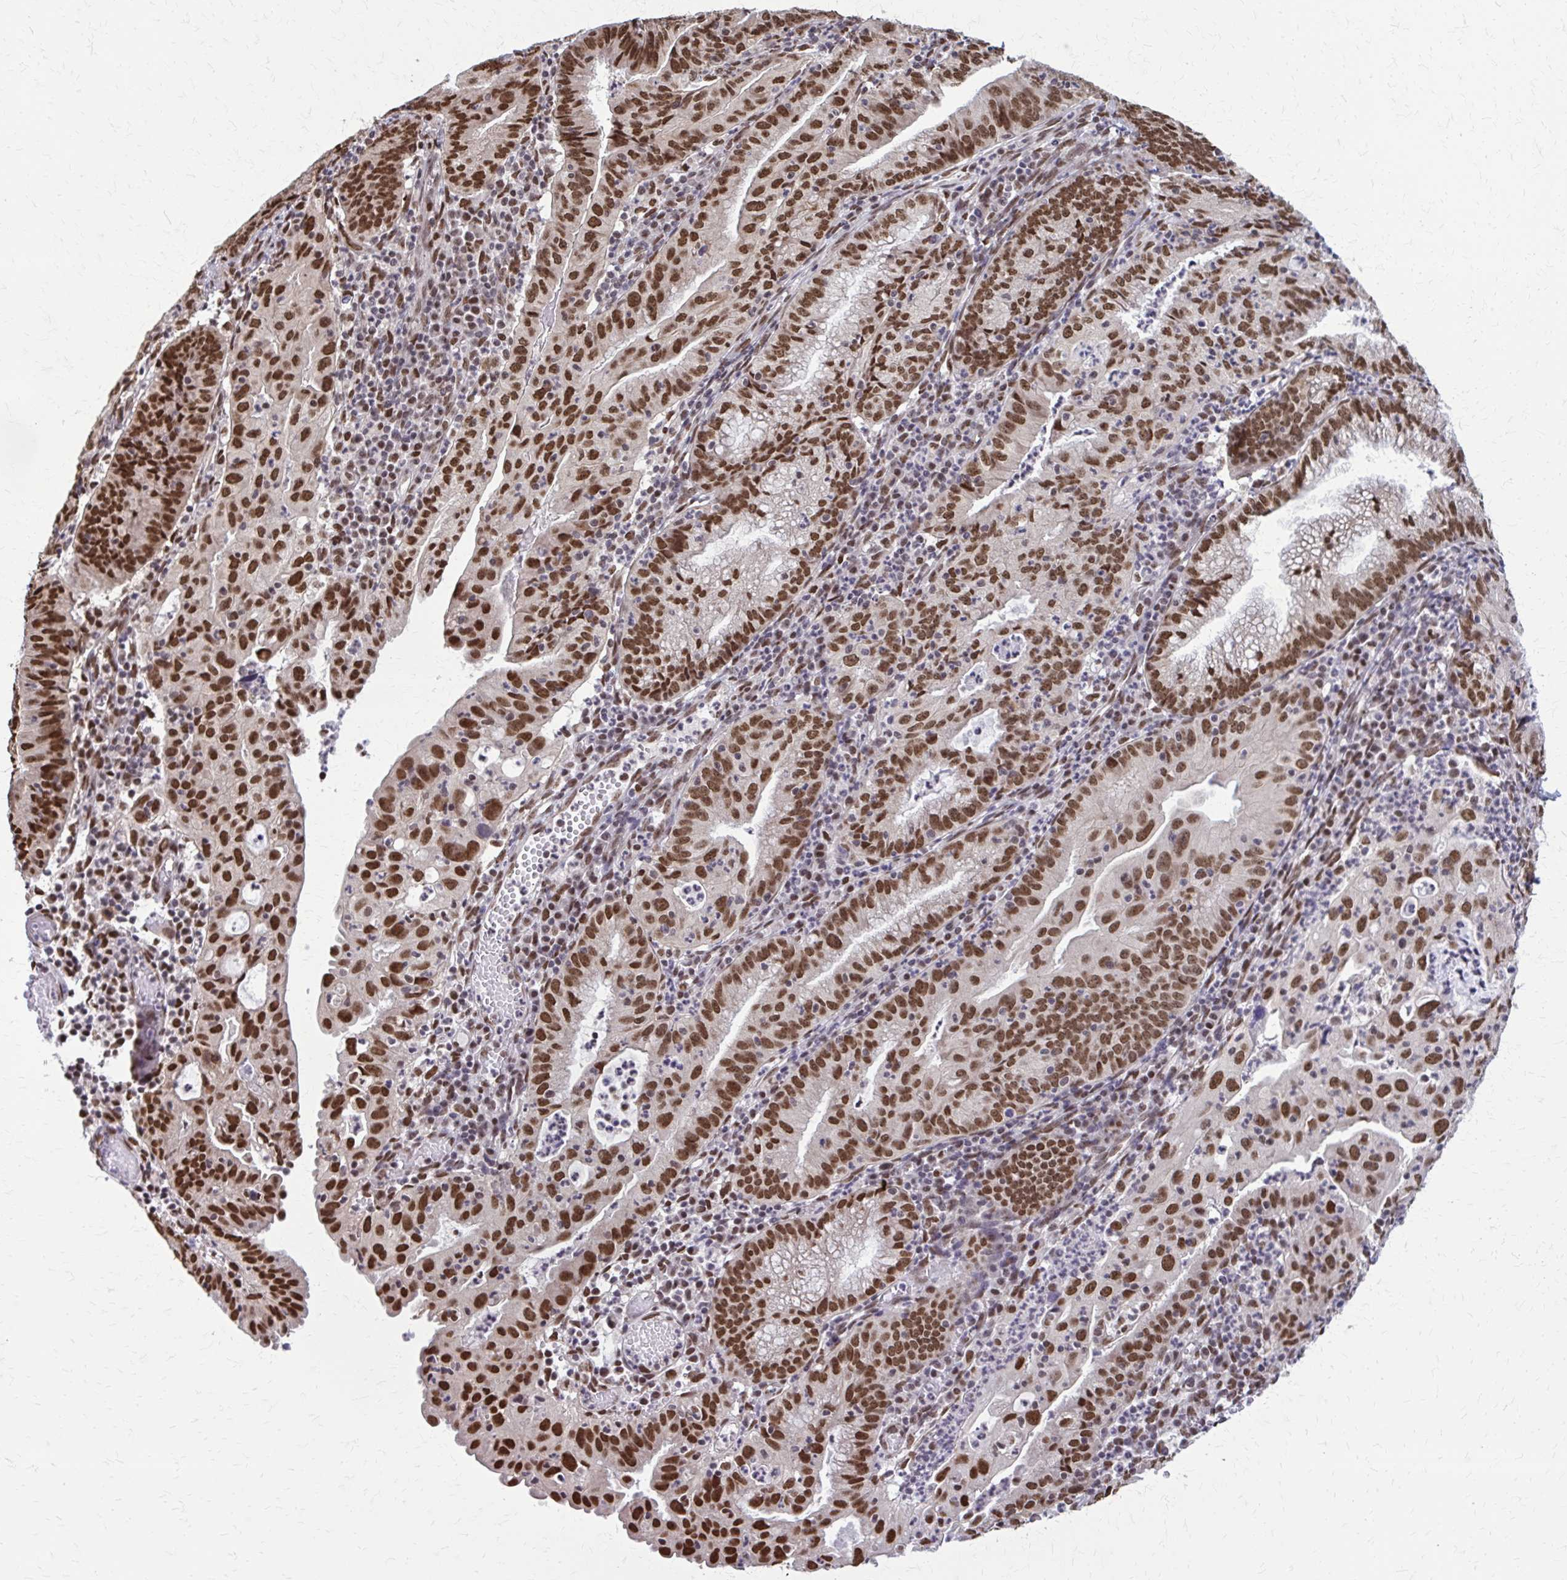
{"staining": {"intensity": "strong", "quantity": ">75%", "location": "nuclear"}, "tissue": "endometrial cancer", "cell_type": "Tumor cells", "image_type": "cancer", "snomed": [{"axis": "morphology", "description": "Adenocarcinoma, NOS"}, {"axis": "topography", "description": "Endometrium"}], "caption": "Immunohistochemical staining of human endometrial adenocarcinoma demonstrates high levels of strong nuclear staining in approximately >75% of tumor cells. Immunohistochemistry (ihc) stains the protein of interest in brown and the nuclei are stained blue.", "gene": "TTF1", "patient": {"sex": "female", "age": 60}}